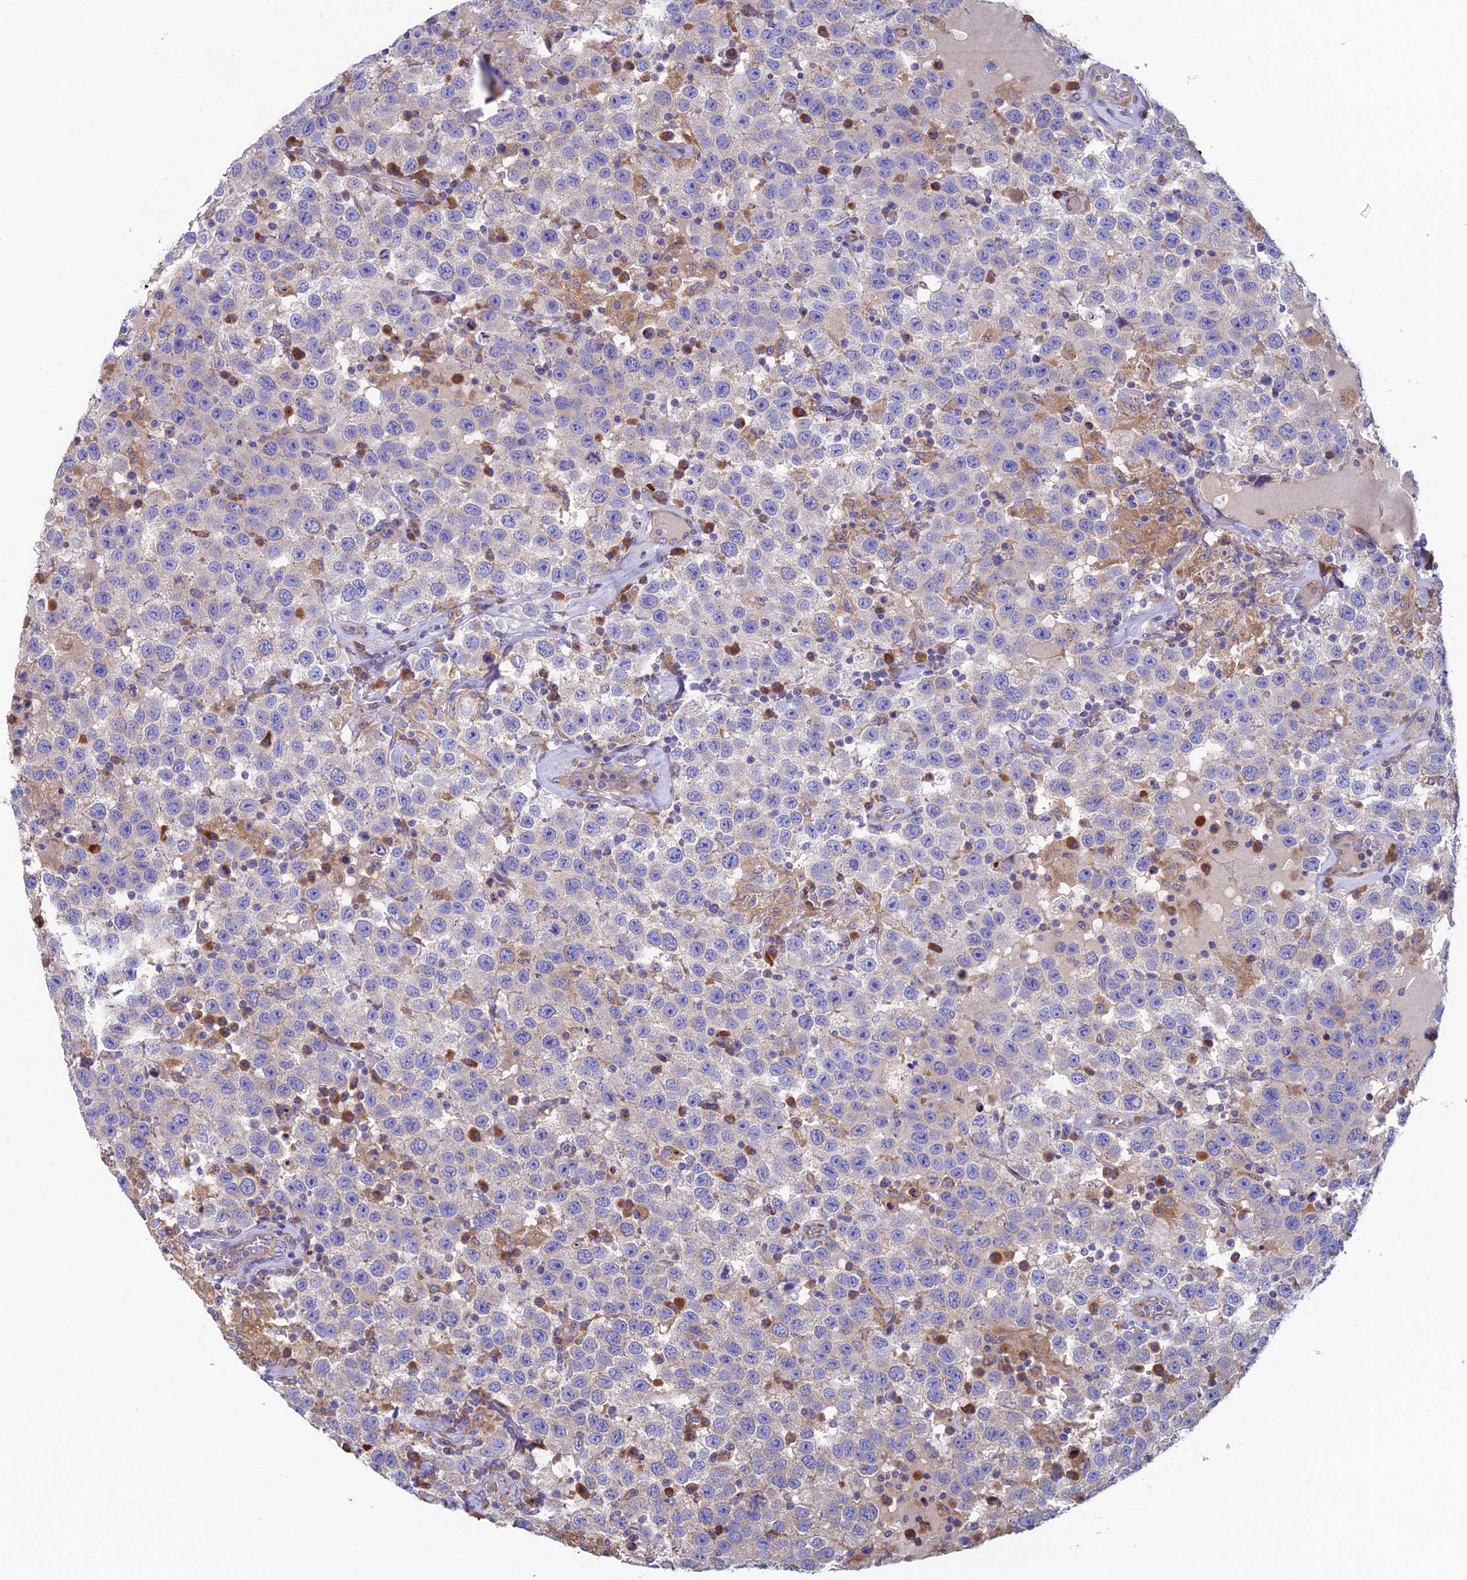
{"staining": {"intensity": "negative", "quantity": "none", "location": "none"}, "tissue": "testis cancer", "cell_type": "Tumor cells", "image_type": "cancer", "snomed": [{"axis": "morphology", "description": "Seminoma, NOS"}, {"axis": "topography", "description": "Testis"}], "caption": "Tumor cells are negative for protein expression in human testis cancer. (DAB IHC visualized using brightfield microscopy, high magnification).", "gene": "CLCN3", "patient": {"sex": "male", "age": 41}}